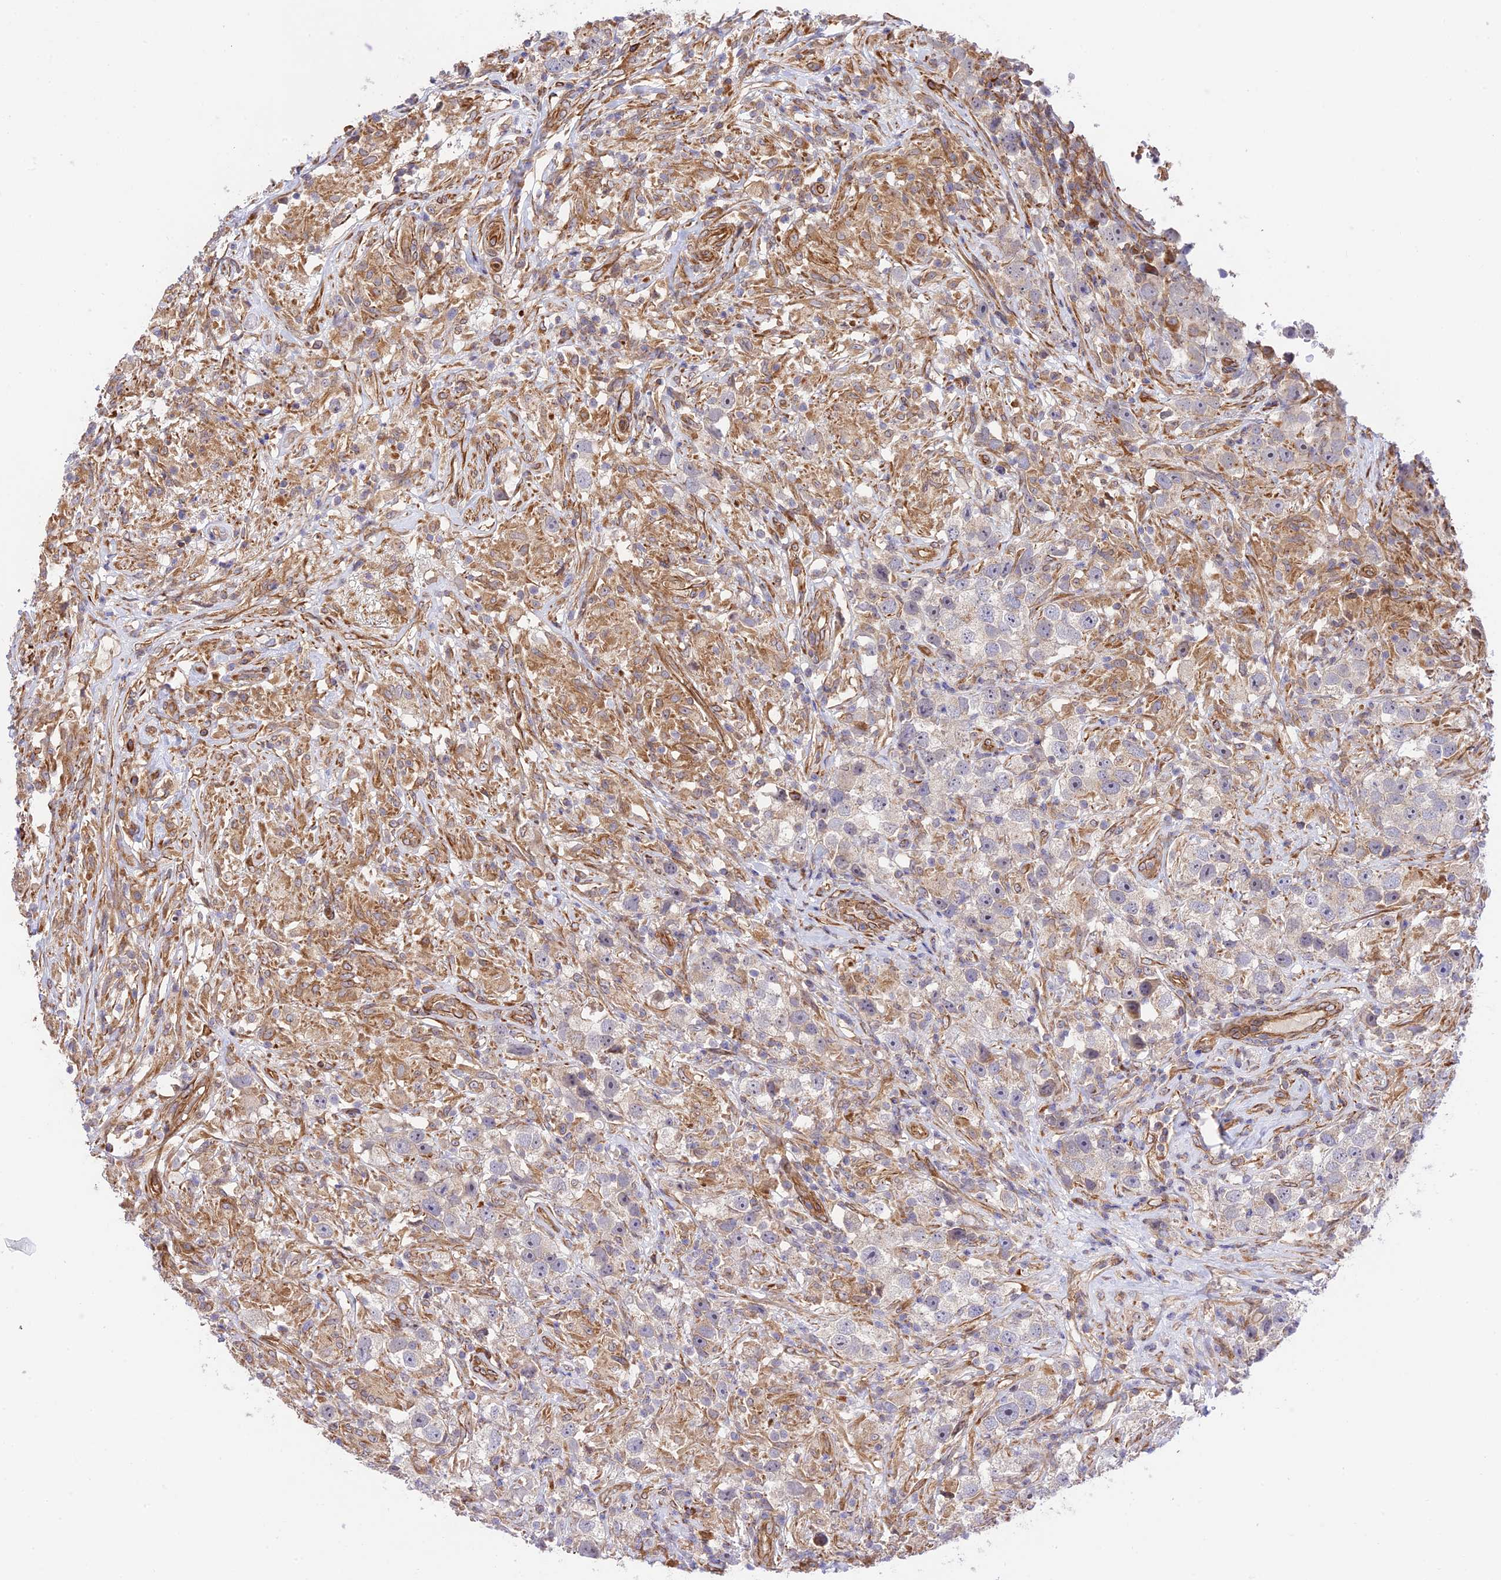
{"staining": {"intensity": "negative", "quantity": "none", "location": "none"}, "tissue": "testis cancer", "cell_type": "Tumor cells", "image_type": "cancer", "snomed": [{"axis": "morphology", "description": "Seminoma, NOS"}, {"axis": "topography", "description": "Testis"}], "caption": "High magnification brightfield microscopy of testis seminoma stained with DAB (3,3'-diaminobenzidine) (brown) and counterstained with hematoxylin (blue): tumor cells show no significant expression.", "gene": "EXOC3L4", "patient": {"sex": "male", "age": 49}}